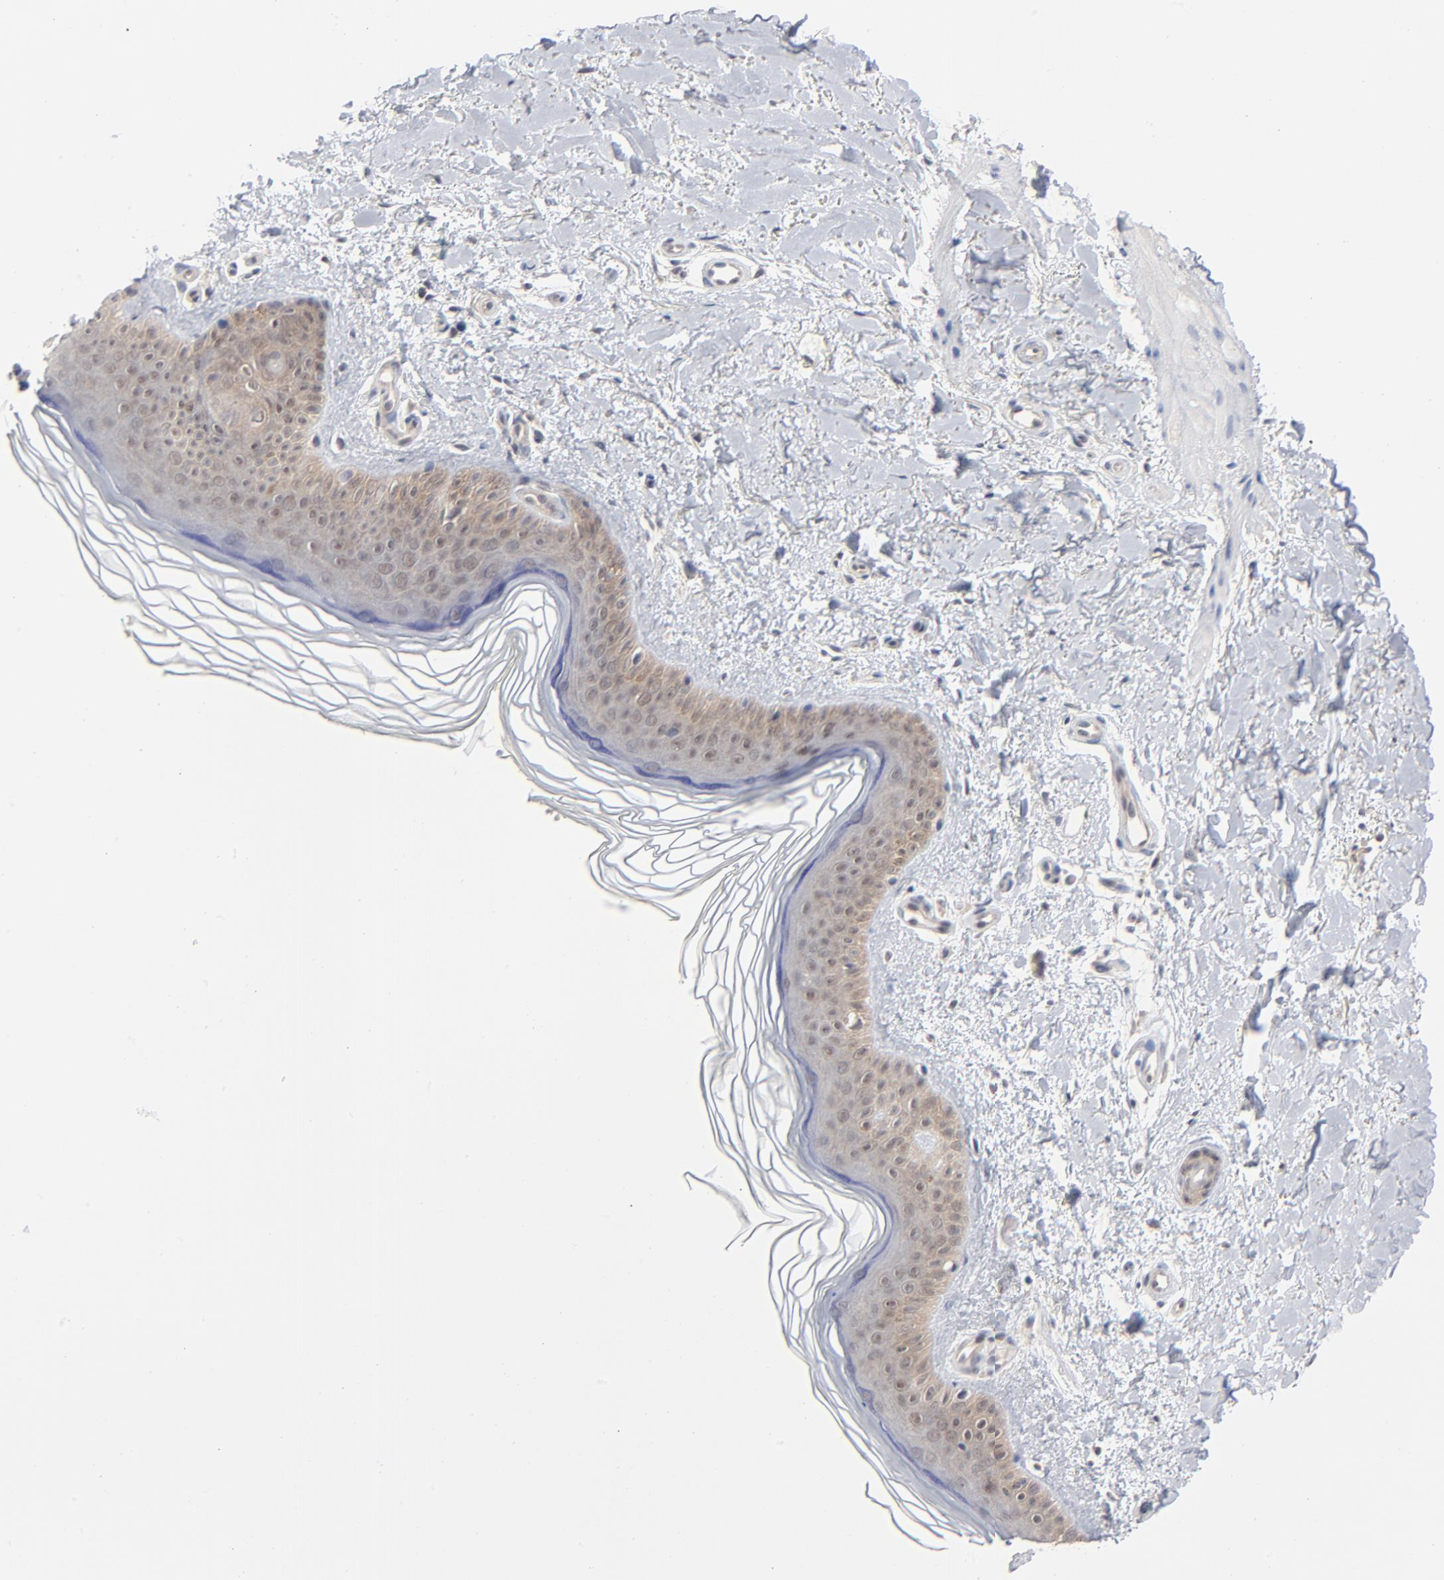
{"staining": {"intensity": "negative", "quantity": "none", "location": "none"}, "tissue": "skin", "cell_type": "Fibroblasts", "image_type": "normal", "snomed": [{"axis": "morphology", "description": "Normal tissue, NOS"}, {"axis": "topography", "description": "Skin"}], "caption": "High magnification brightfield microscopy of benign skin stained with DAB (brown) and counterstained with hematoxylin (blue): fibroblasts show no significant staining.", "gene": "RPS6KB1", "patient": {"sex": "female", "age": 19}}